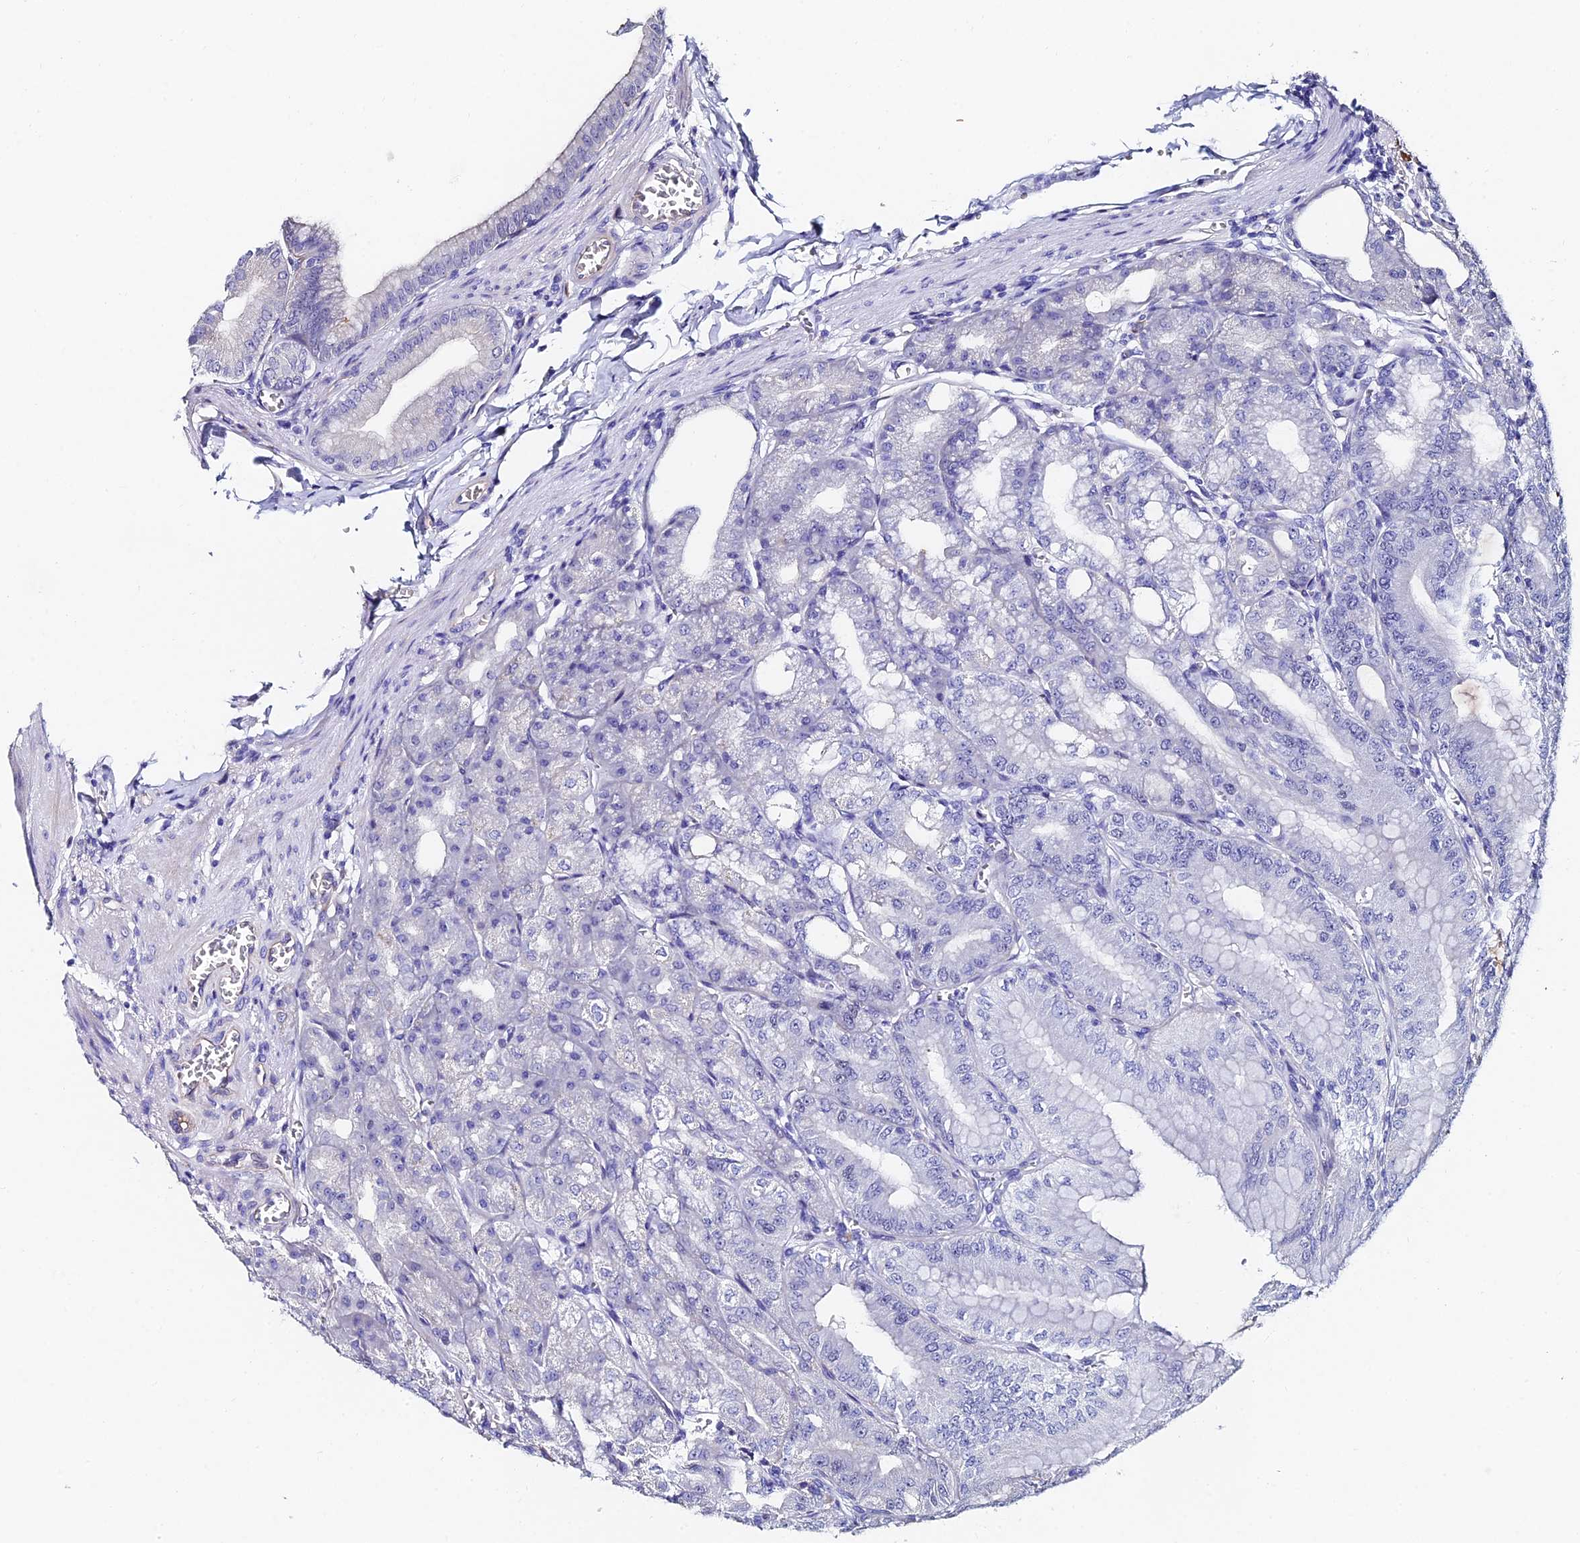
{"staining": {"intensity": "weak", "quantity": "<25%", "location": "nuclear"}, "tissue": "stomach", "cell_type": "Glandular cells", "image_type": "normal", "snomed": [{"axis": "morphology", "description": "Normal tissue, NOS"}, {"axis": "topography", "description": "Stomach, upper"}, {"axis": "topography", "description": "Stomach, lower"}], "caption": "Glandular cells show no significant protein positivity in benign stomach. (Stains: DAB (3,3'-diaminobenzidine) immunohistochemistry (IHC) with hematoxylin counter stain, Microscopy: brightfield microscopy at high magnification).", "gene": "TRIM24", "patient": {"sex": "male", "age": 71}}